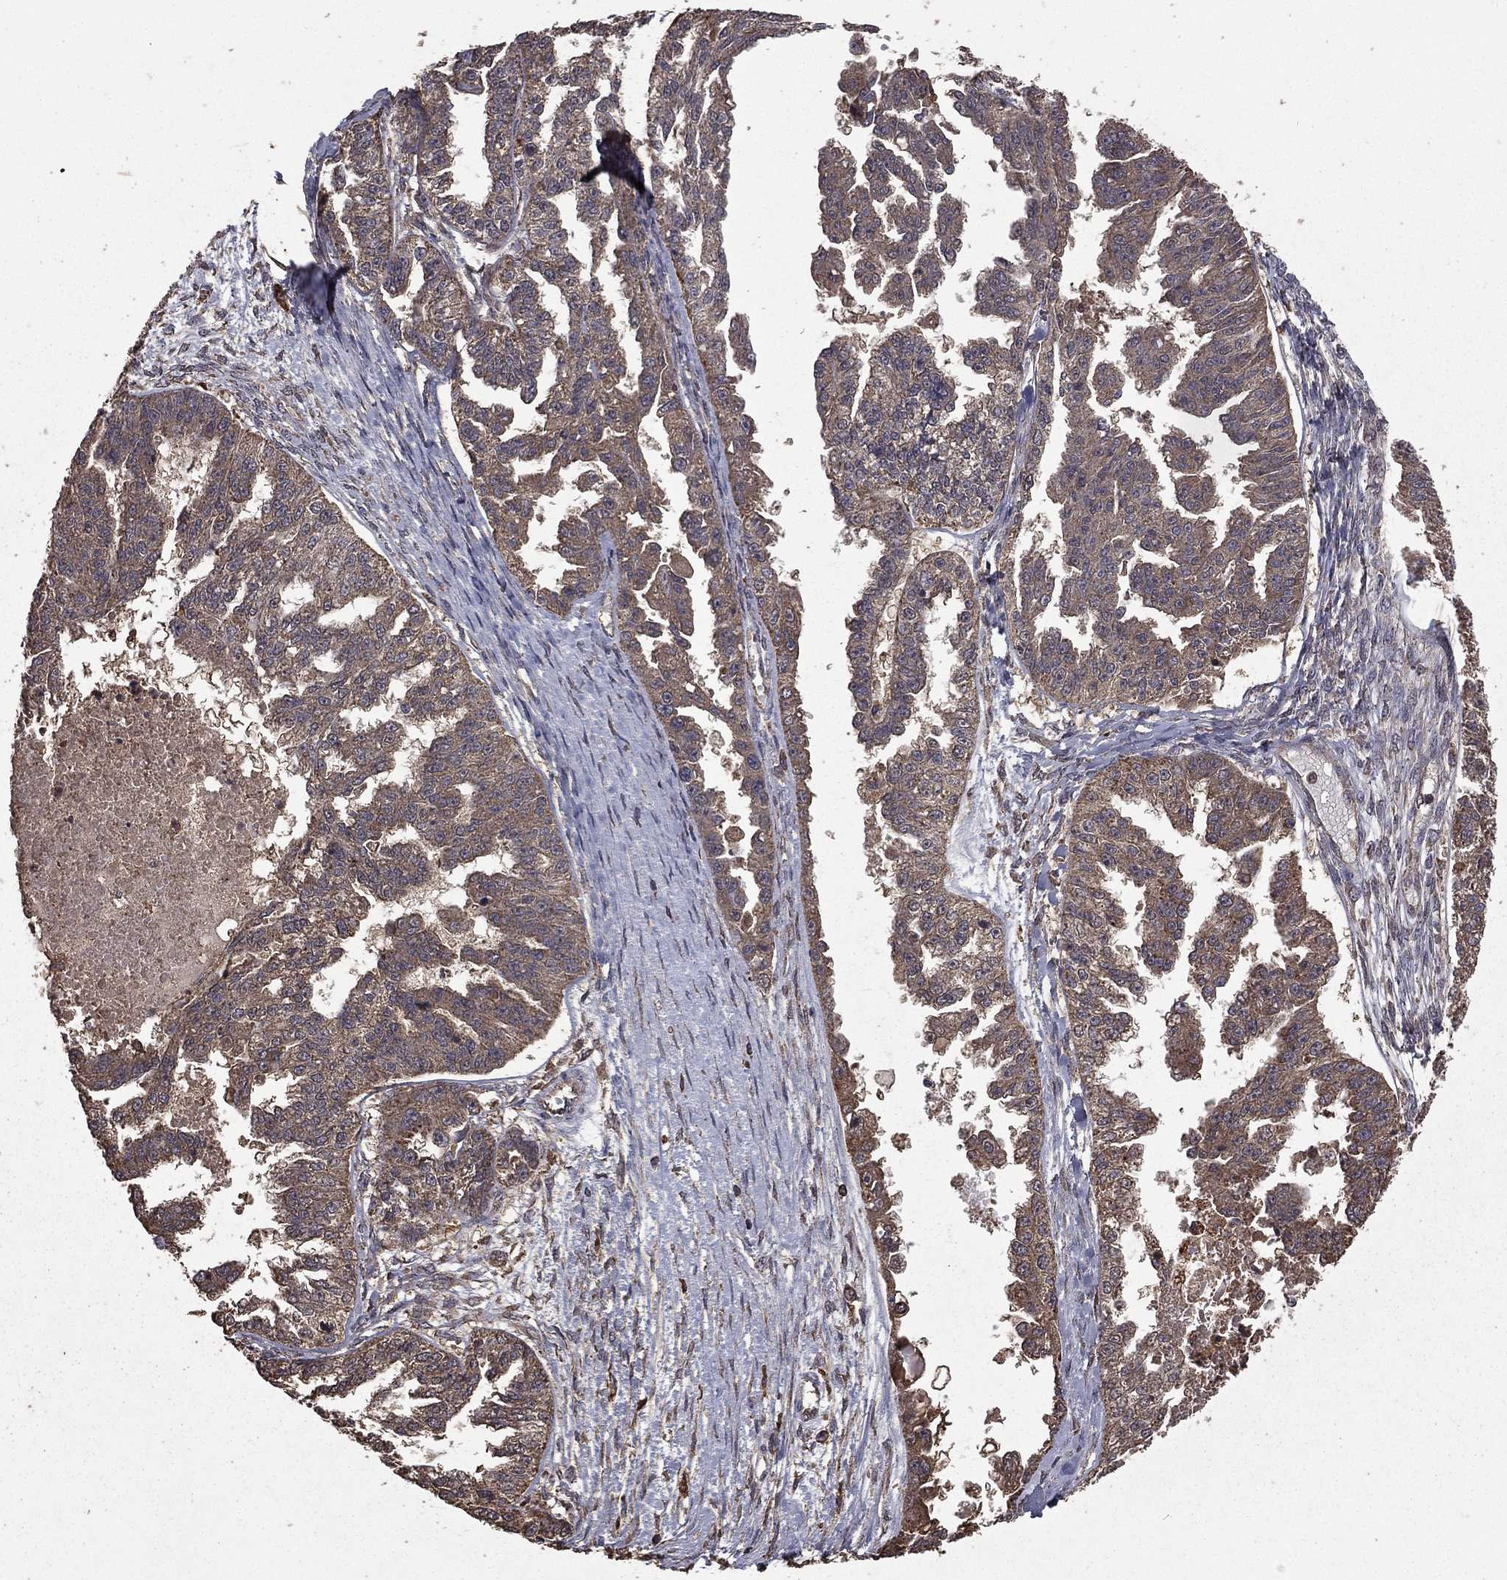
{"staining": {"intensity": "weak", "quantity": "<25%", "location": "cytoplasmic/membranous"}, "tissue": "ovarian cancer", "cell_type": "Tumor cells", "image_type": "cancer", "snomed": [{"axis": "morphology", "description": "Cystadenocarcinoma, serous, NOS"}, {"axis": "topography", "description": "Ovary"}], "caption": "Protein analysis of ovarian cancer shows no significant positivity in tumor cells. The staining is performed using DAB brown chromogen with nuclei counter-stained in using hematoxylin.", "gene": "BIRC6", "patient": {"sex": "female", "age": 58}}